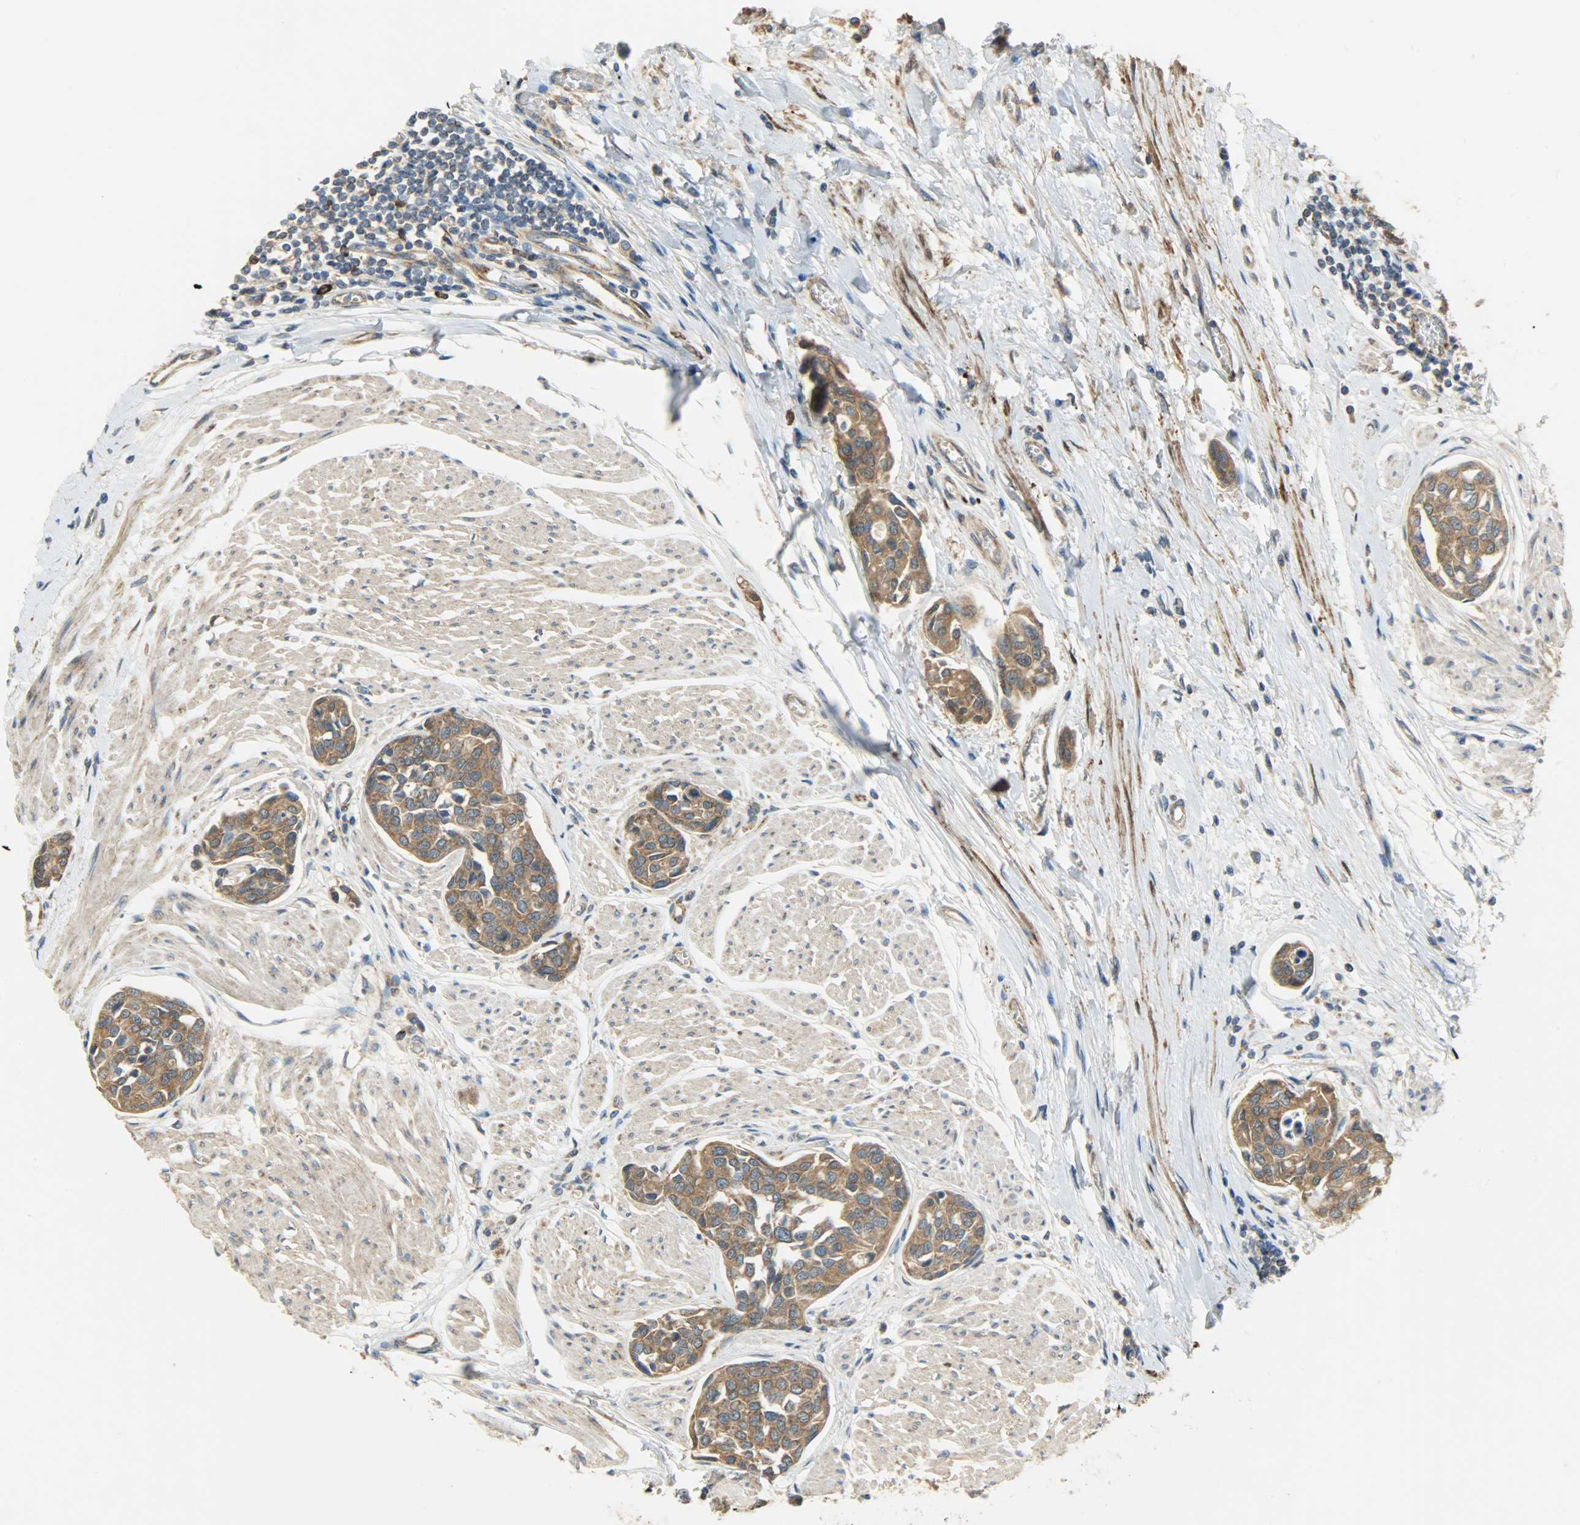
{"staining": {"intensity": "strong", "quantity": ">75%", "location": "cytoplasmic/membranous"}, "tissue": "urothelial cancer", "cell_type": "Tumor cells", "image_type": "cancer", "snomed": [{"axis": "morphology", "description": "Urothelial carcinoma, High grade"}, {"axis": "topography", "description": "Urinary bladder"}], "caption": "Protein staining of high-grade urothelial carcinoma tissue shows strong cytoplasmic/membranous expression in about >75% of tumor cells.", "gene": "C1orf198", "patient": {"sex": "male", "age": 78}}